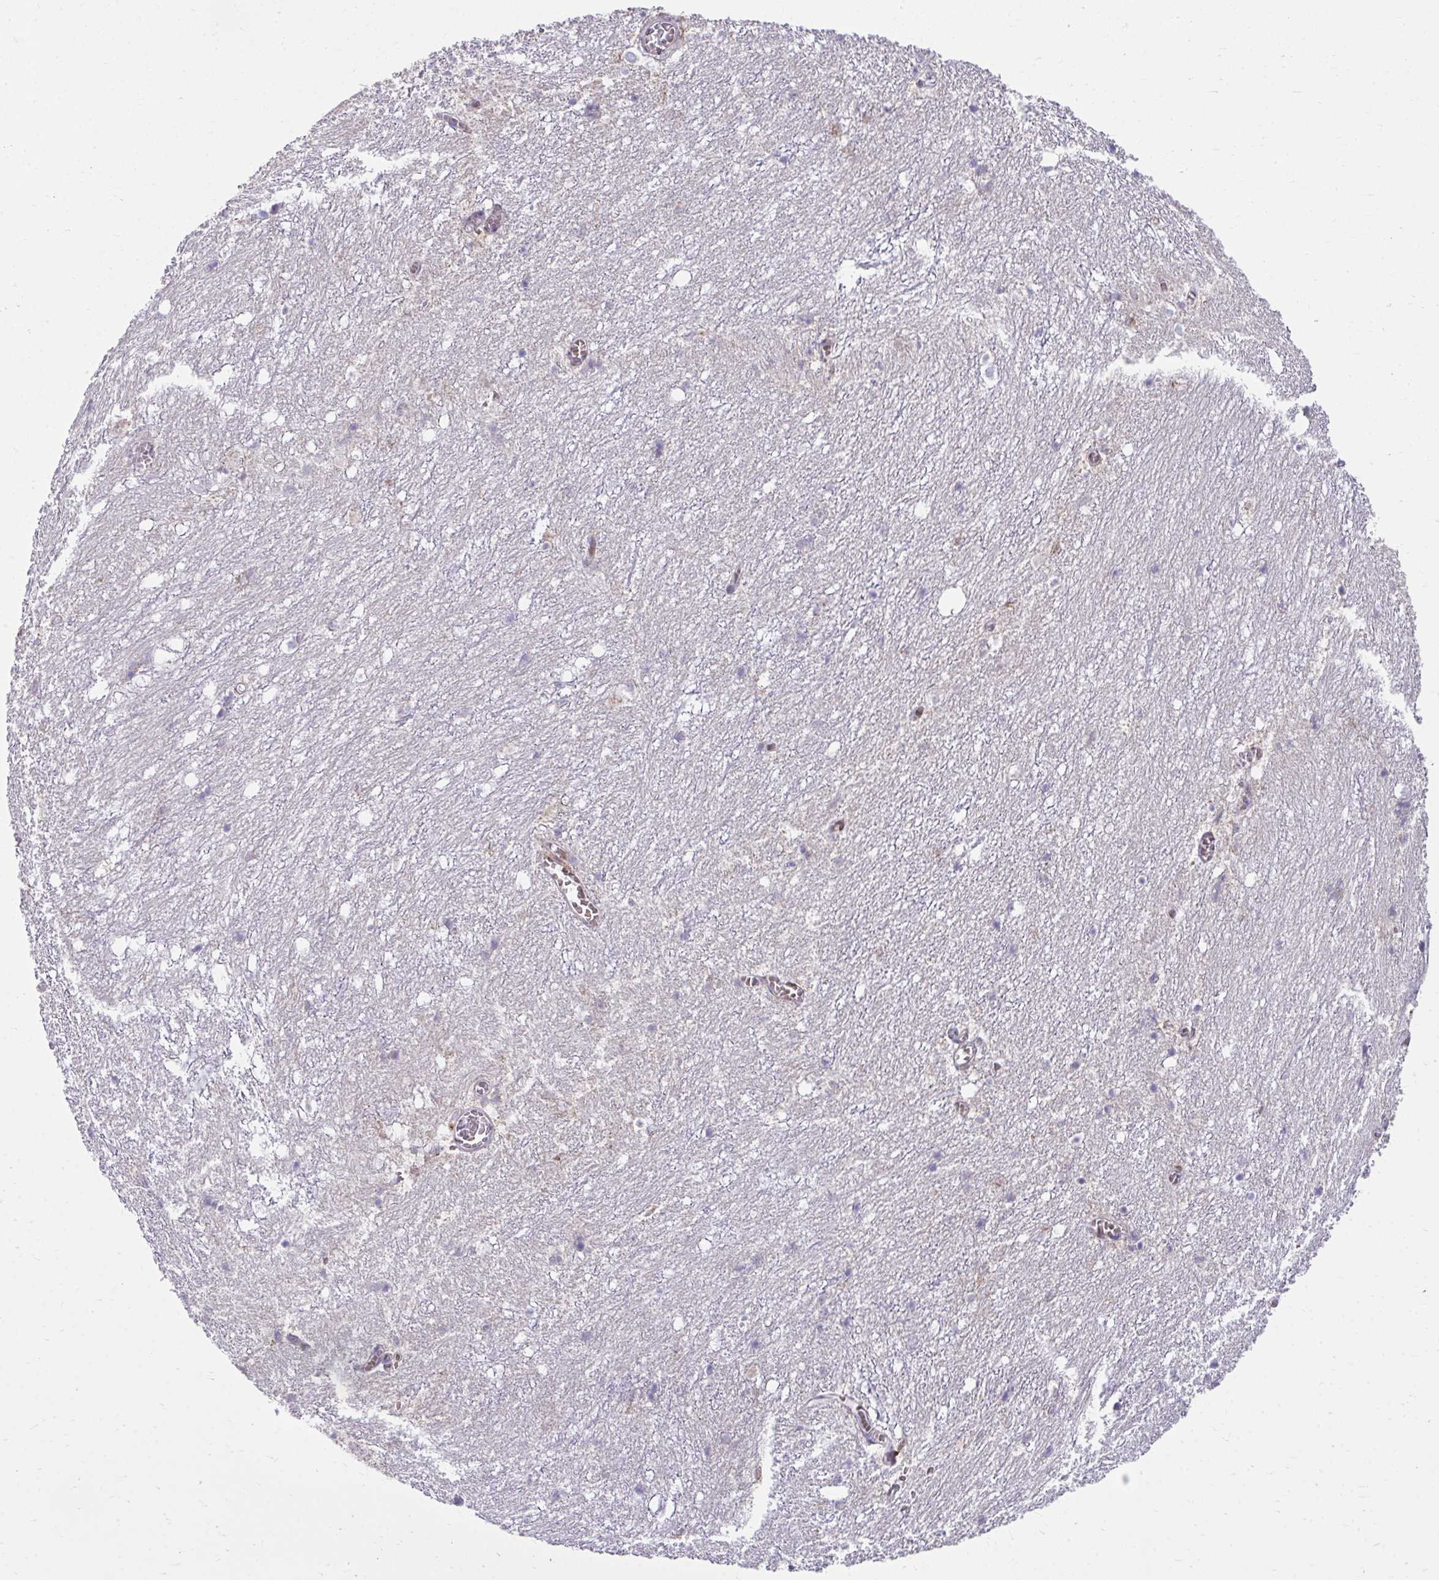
{"staining": {"intensity": "negative", "quantity": "none", "location": "none"}, "tissue": "hippocampus", "cell_type": "Glial cells", "image_type": "normal", "snomed": [{"axis": "morphology", "description": "Normal tissue, NOS"}, {"axis": "topography", "description": "Hippocampus"}], "caption": "An immunohistochemistry (IHC) micrograph of benign hippocampus is shown. There is no staining in glial cells of hippocampus. The staining is performed using DAB brown chromogen with nuclei counter-stained in using hematoxylin.", "gene": "C16orf54", "patient": {"sex": "female", "age": 52}}